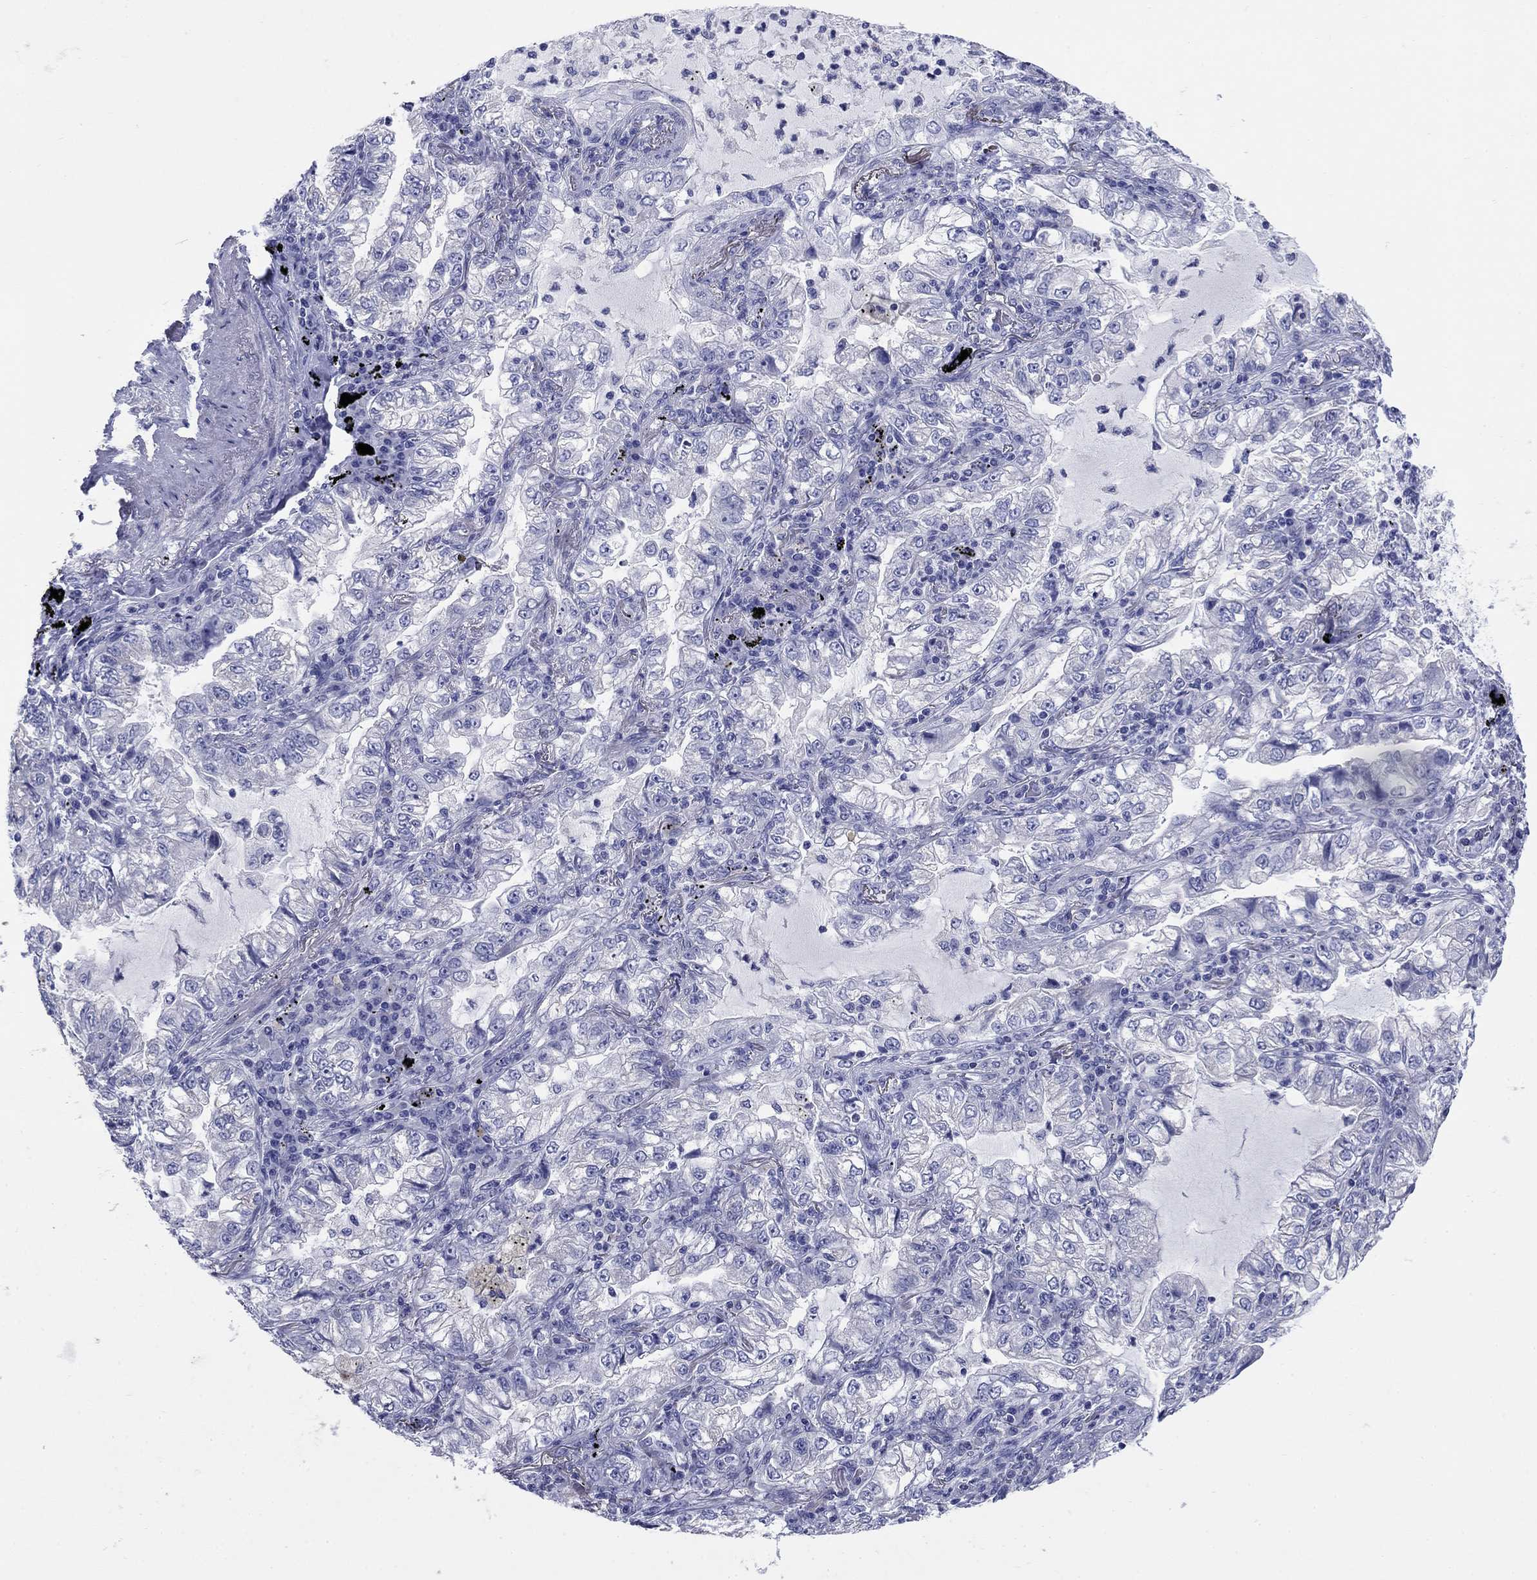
{"staining": {"intensity": "negative", "quantity": "none", "location": "none"}, "tissue": "lung cancer", "cell_type": "Tumor cells", "image_type": "cancer", "snomed": [{"axis": "morphology", "description": "Adenocarcinoma, NOS"}, {"axis": "topography", "description": "Lung"}], "caption": "DAB immunohistochemical staining of human adenocarcinoma (lung) exhibits no significant expression in tumor cells.", "gene": "PRKCG", "patient": {"sex": "female", "age": 73}}